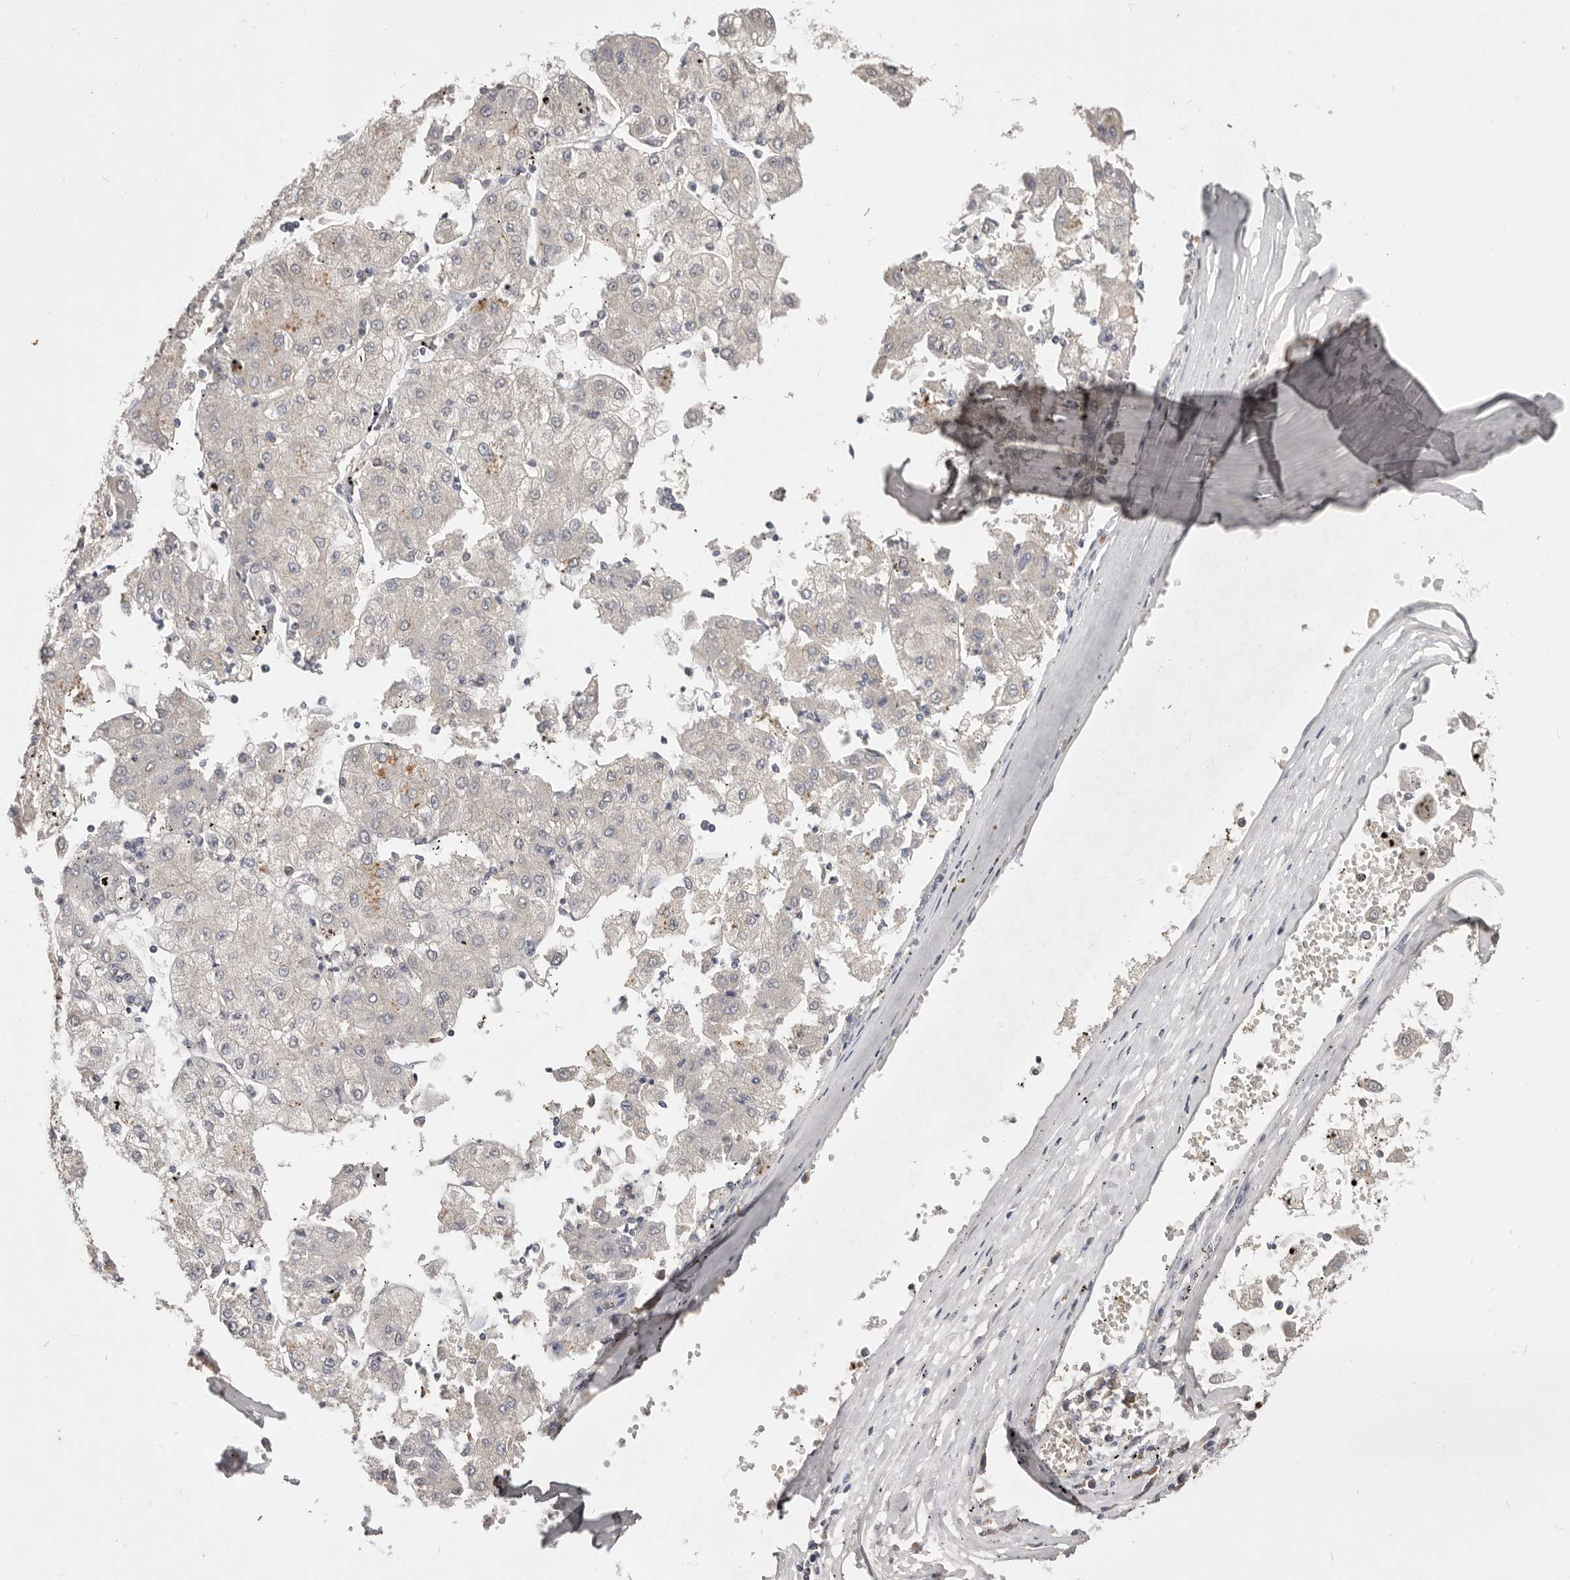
{"staining": {"intensity": "negative", "quantity": "none", "location": "none"}, "tissue": "liver cancer", "cell_type": "Tumor cells", "image_type": "cancer", "snomed": [{"axis": "morphology", "description": "Carcinoma, Hepatocellular, NOS"}, {"axis": "topography", "description": "Liver"}], "caption": "An immunohistochemistry image of liver cancer (hepatocellular carcinoma) is shown. There is no staining in tumor cells of liver cancer (hepatocellular carcinoma). (DAB immunohistochemistry (IHC) visualized using brightfield microscopy, high magnification).", "gene": "TSPAN13", "patient": {"sex": "male", "age": 72}}